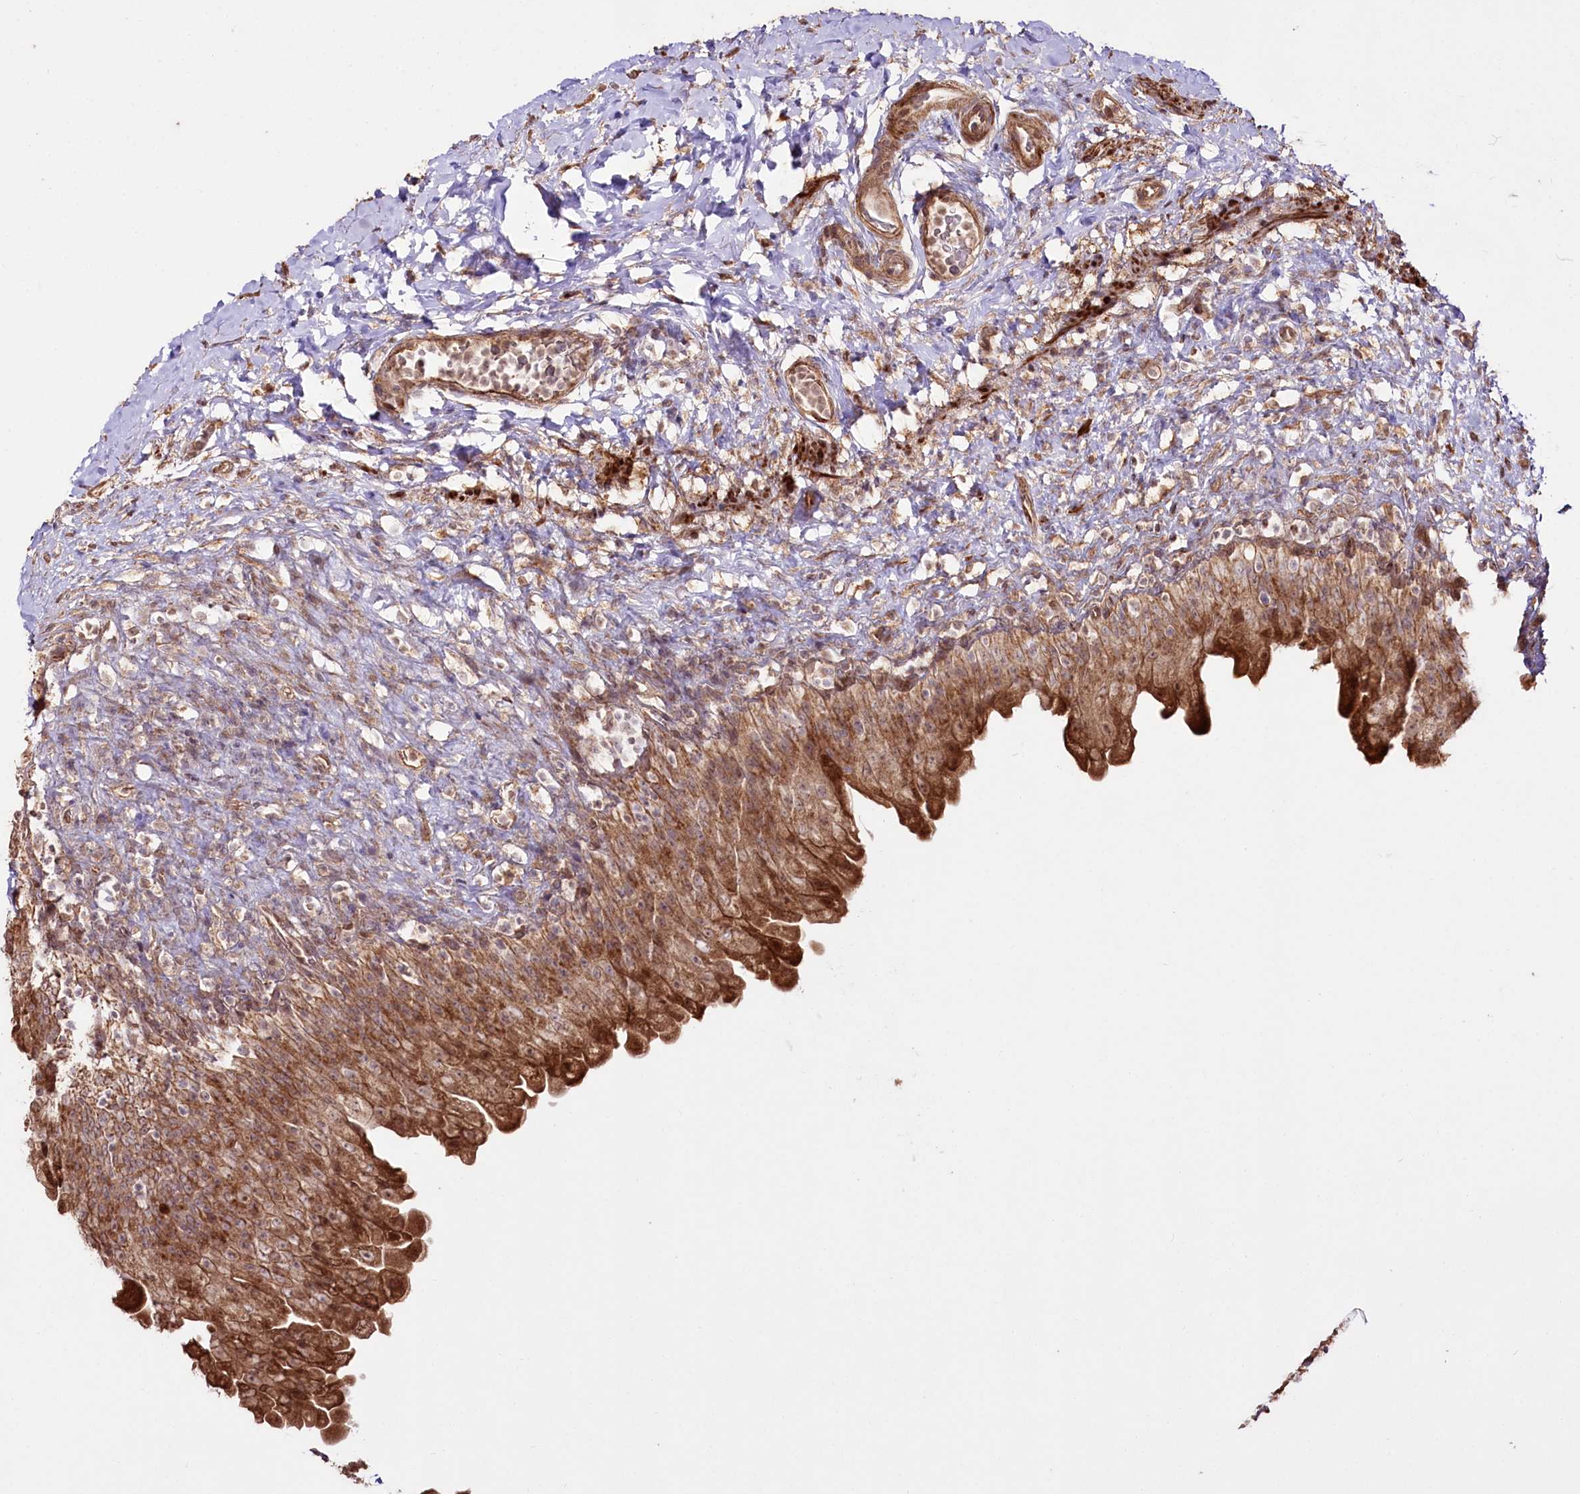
{"staining": {"intensity": "strong", "quantity": ">75%", "location": "cytoplasmic/membranous"}, "tissue": "urinary bladder", "cell_type": "Urothelial cells", "image_type": "normal", "snomed": [{"axis": "morphology", "description": "Normal tissue, NOS"}, {"axis": "topography", "description": "Urinary bladder"}], "caption": "Urothelial cells demonstrate high levels of strong cytoplasmic/membranous staining in about >75% of cells in unremarkable urinary bladder.", "gene": "REXO2", "patient": {"sex": "female", "age": 27}}